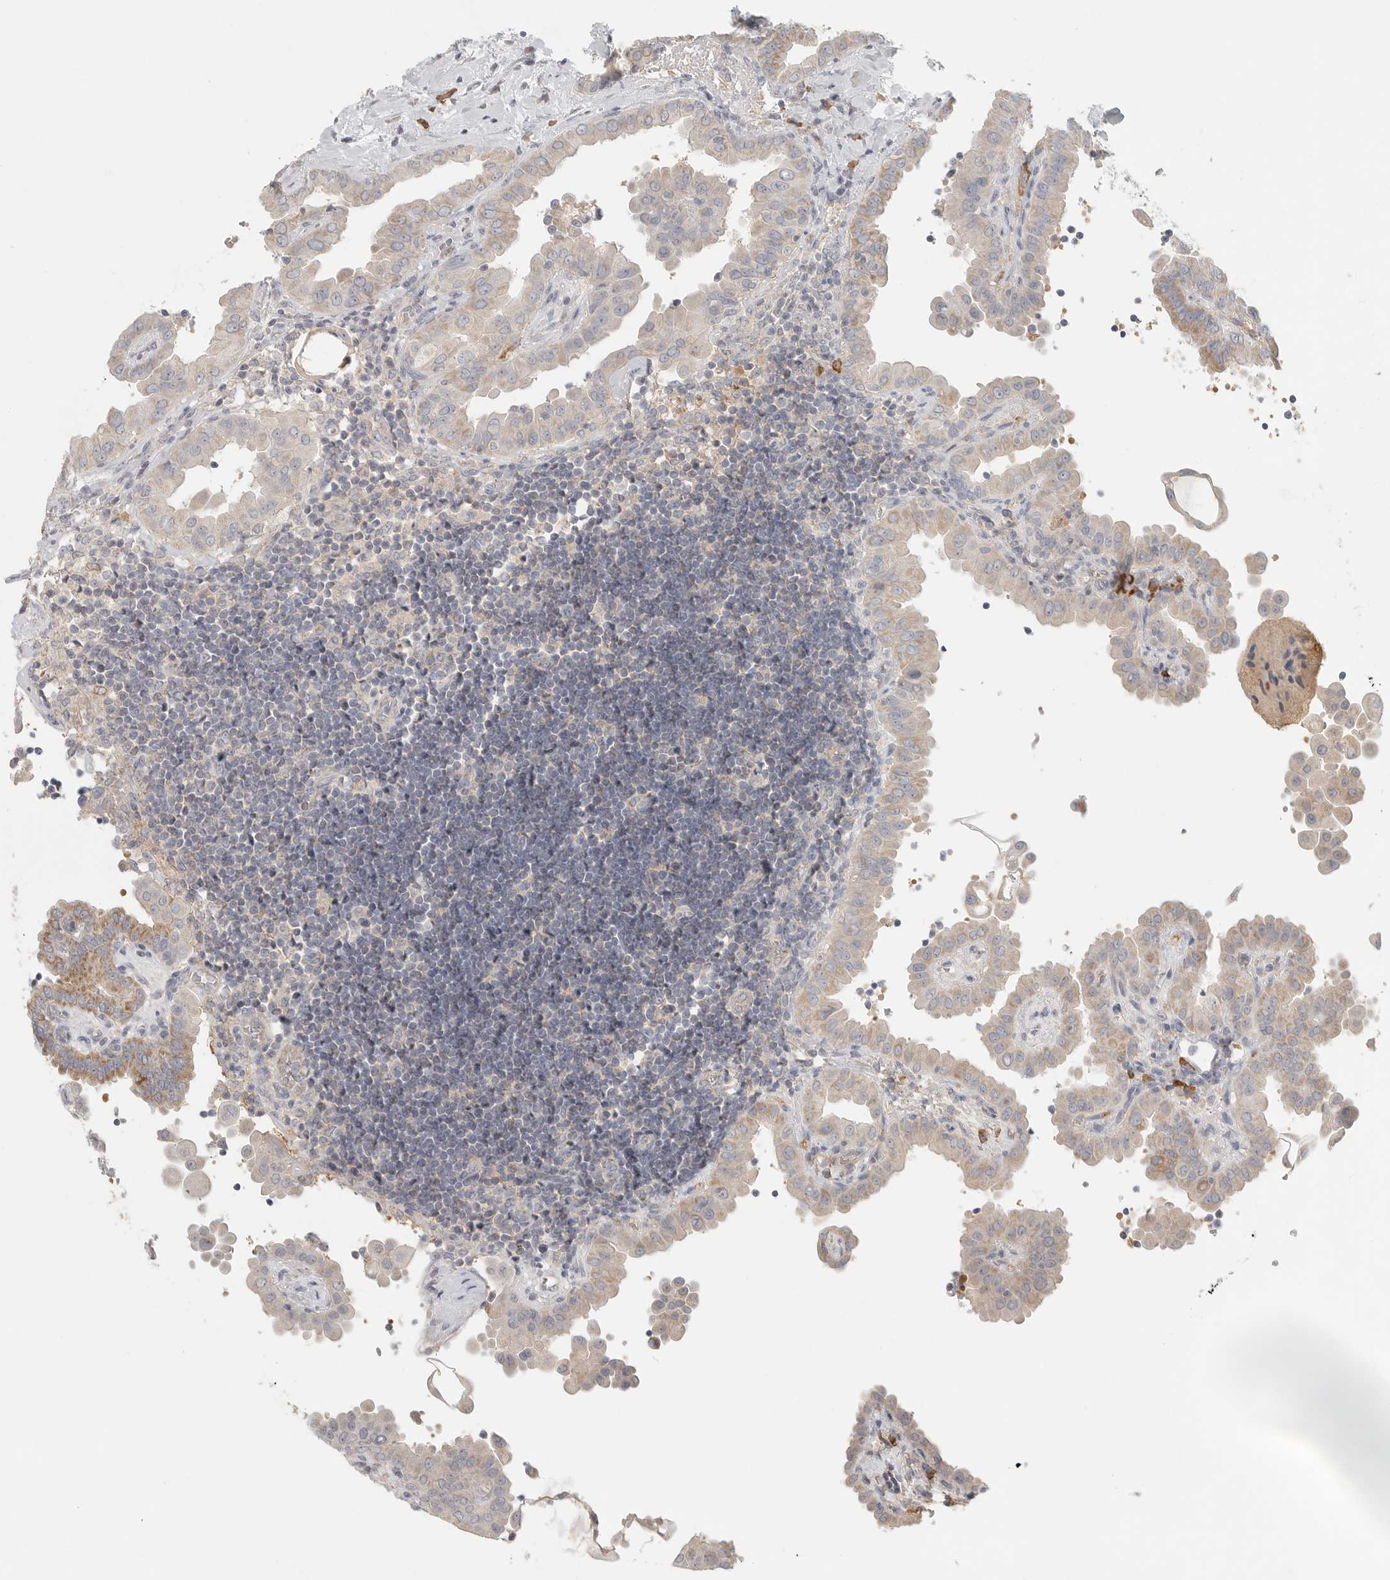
{"staining": {"intensity": "weak", "quantity": "25%-75%", "location": "cytoplasmic/membranous"}, "tissue": "thyroid cancer", "cell_type": "Tumor cells", "image_type": "cancer", "snomed": [{"axis": "morphology", "description": "Papillary adenocarcinoma, NOS"}, {"axis": "topography", "description": "Thyroid gland"}], "caption": "There is low levels of weak cytoplasmic/membranous positivity in tumor cells of thyroid cancer (papillary adenocarcinoma), as demonstrated by immunohistochemical staining (brown color).", "gene": "SLC25A36", "patient": {"sex": "male", "age": 33}}